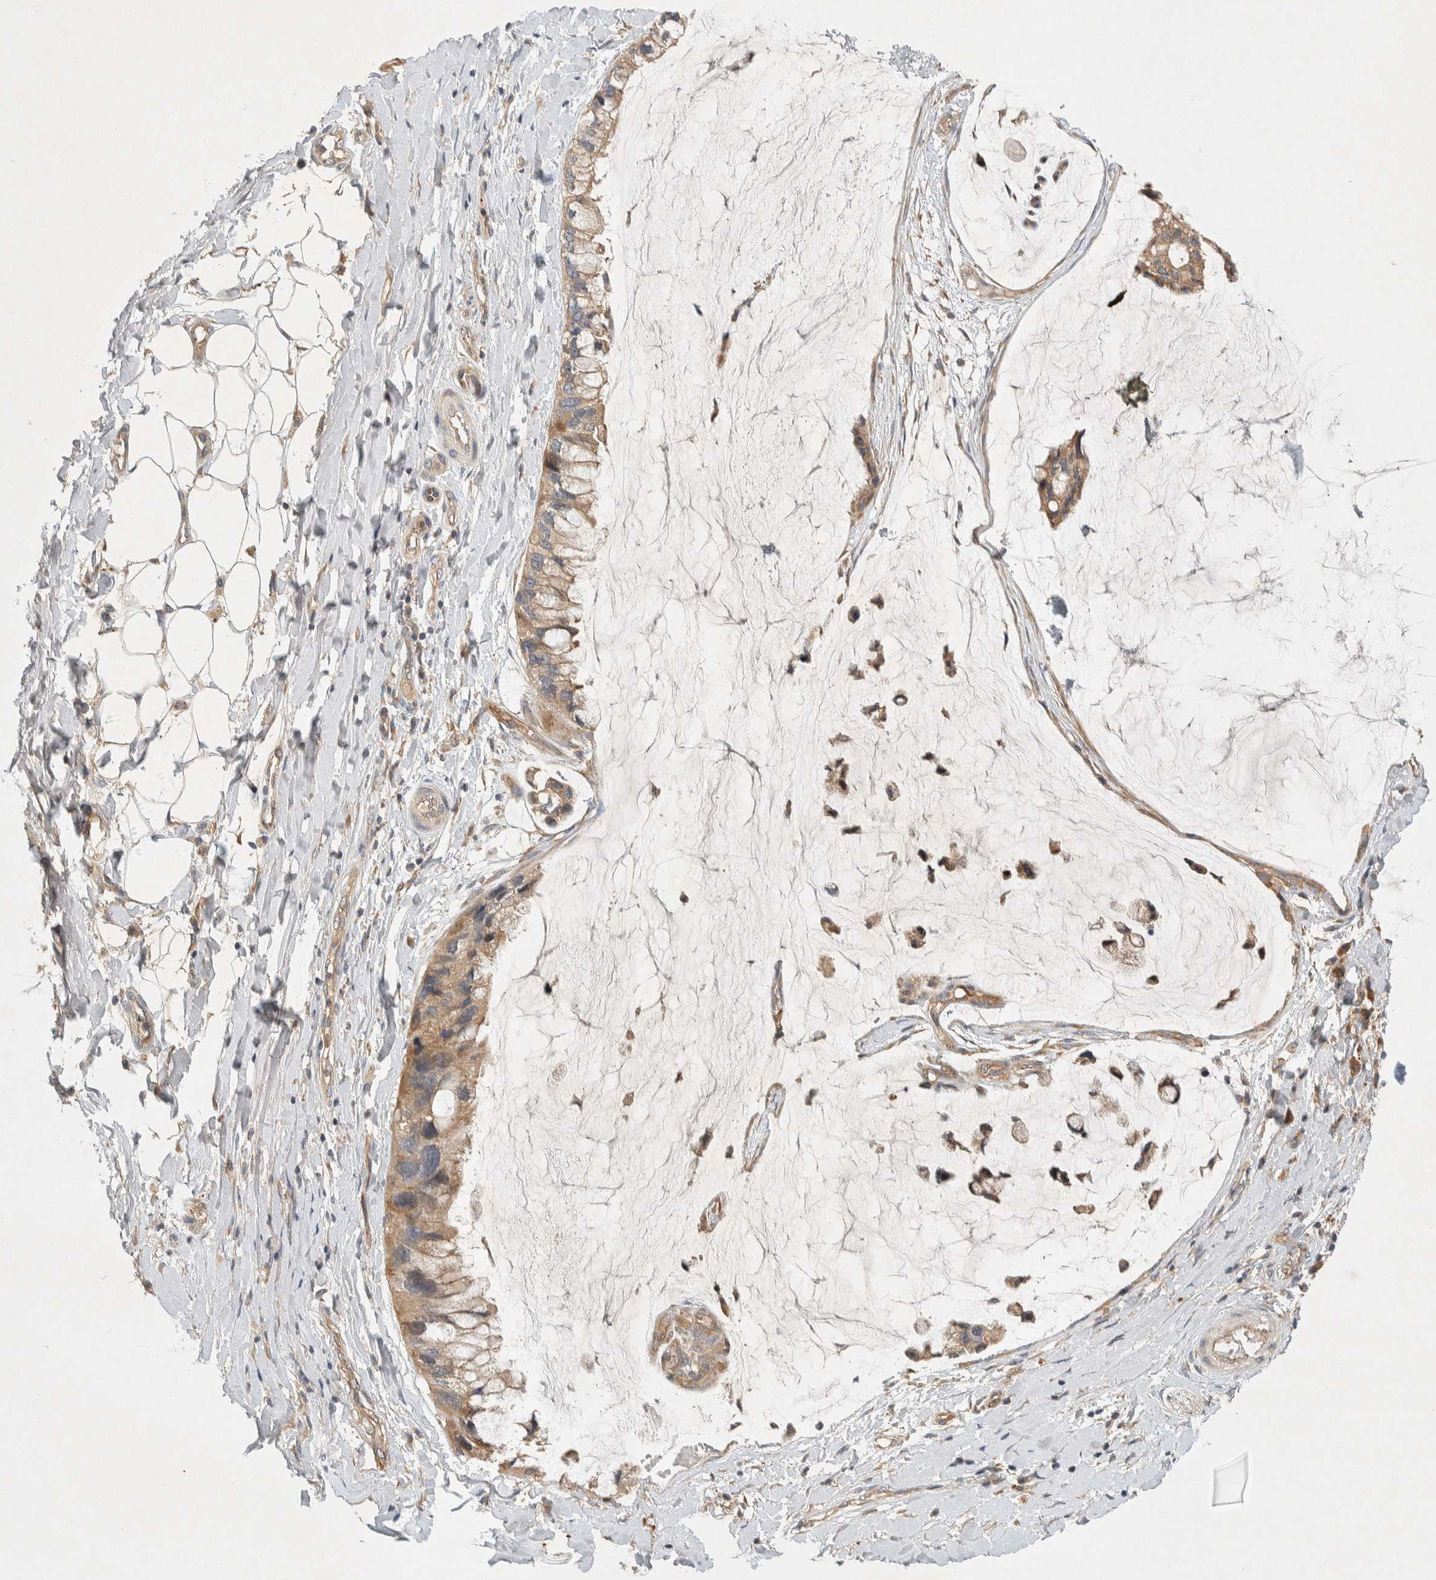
{"staining": {"intensity": "weak", "quantity": ">75%", "location": "cytoplasmic/membranous"}, "tissue": "ovarian cancer", "cell_type": "Tumor cells", "image_type": "cancer", "snomed": [{"axis": "morphology", "description": "Cystadenocarcinoma, mucinous, NOS"}, {"axis": "topography", "description": "Ovary"}], "caption": "Human ovarian cancer stained with a brown dye exhibits weak cytoplasmic/membranous positive expression in approximately >75% of tumor cells.", "gene": "PXK", "patient": {"sex": "female", "age": 39}}